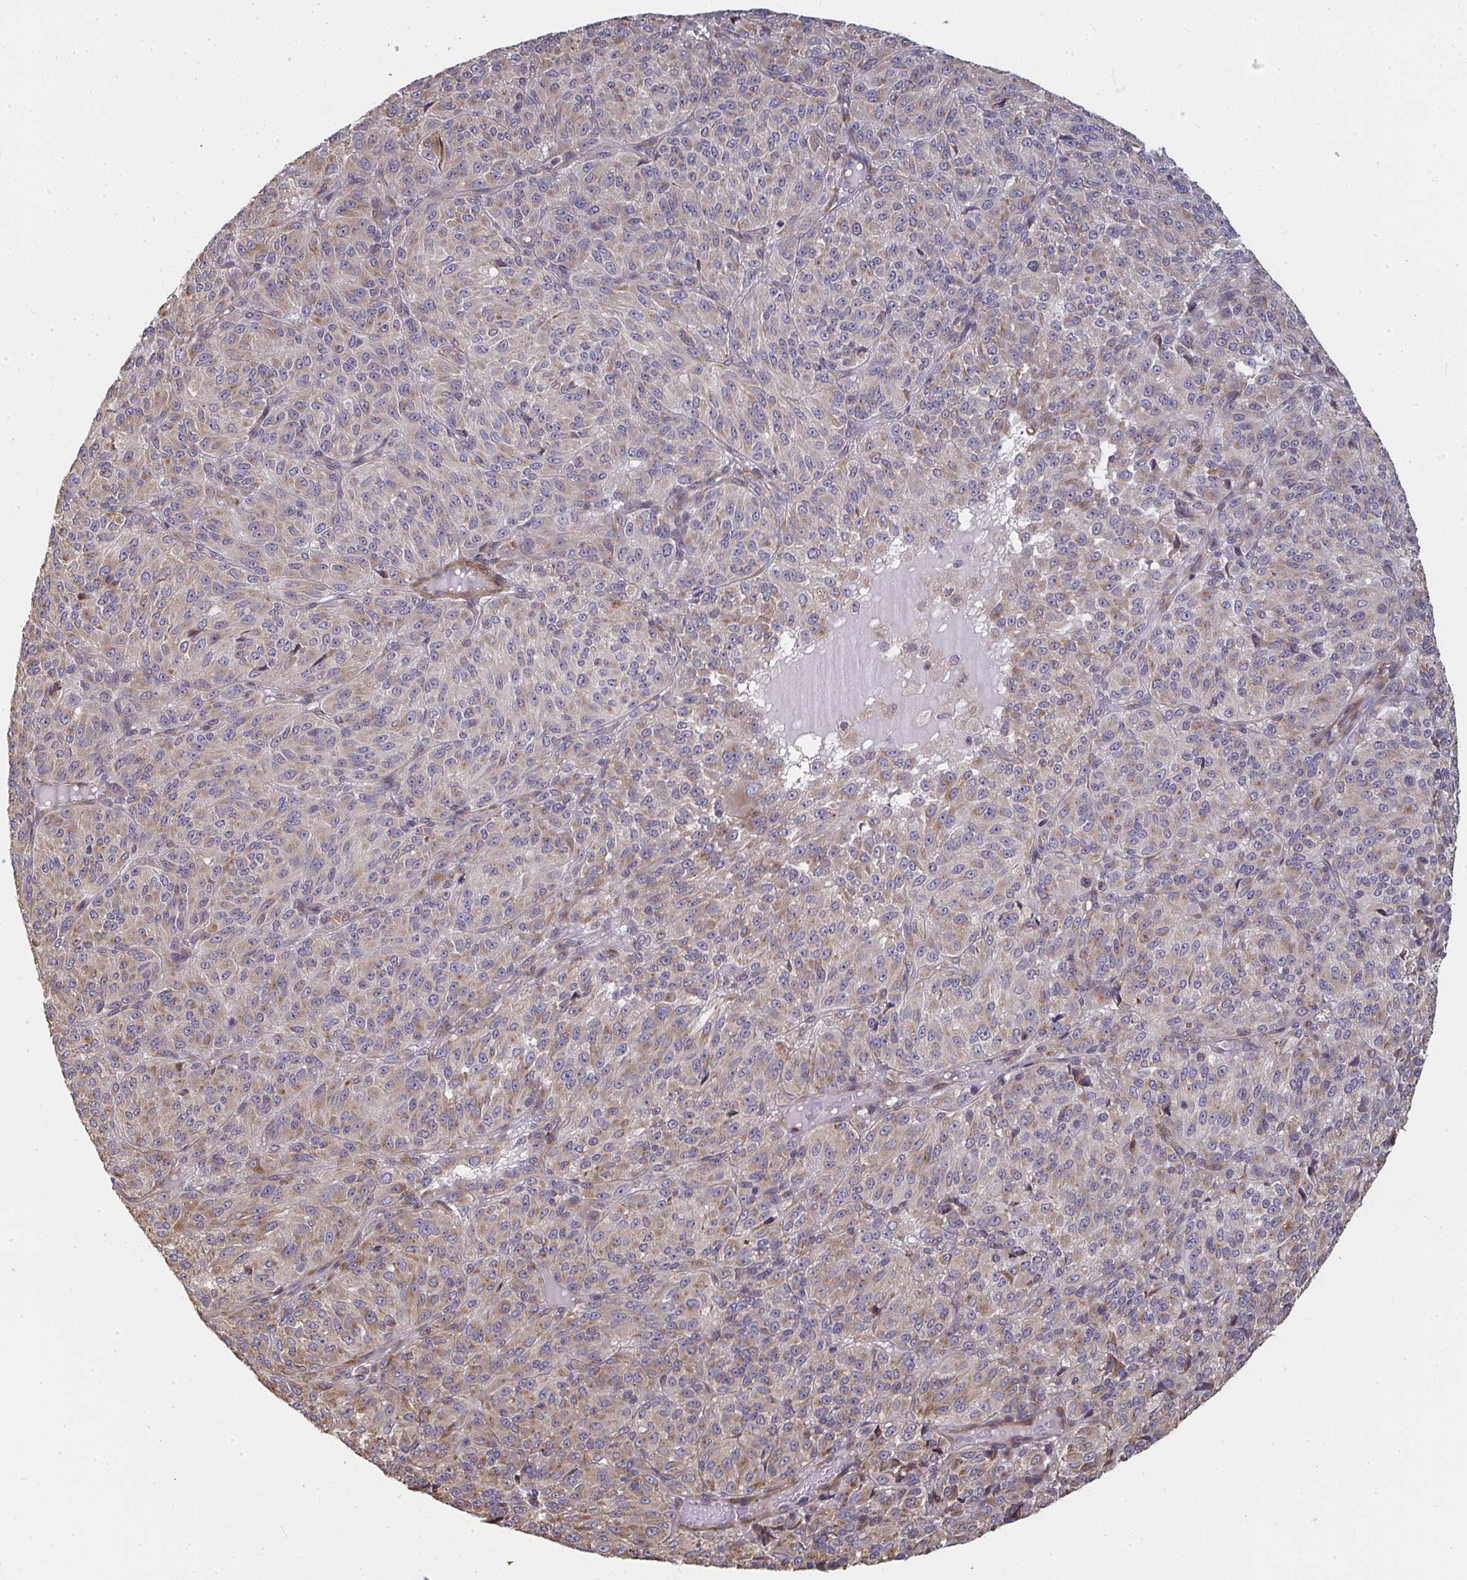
{"staining": {"intensity": "weak", "quantity": "25%-75%", "location": "cytoplasmic/membranous"}, "tissue": "melanoma", "cell_type": "Tumor cells", "image_type": "cancer", "snomed": [{"axis": "morphology", "description": "Malignant melanoma, Metastatic site"}, {"axis": "topography", "description": "Brain"}], "caption": "High-power microscopy captured an immunohistochemistry (IHC) image of melanoma, revealing weak cytoplasmic/membranous positivity in about 25%-75% of tumor cells. (brown staining indicates protein expression, while blue staining denotes nuclei).", "gene": "ZFYVE28", "patient": {"sex": "female", "age": 56}}